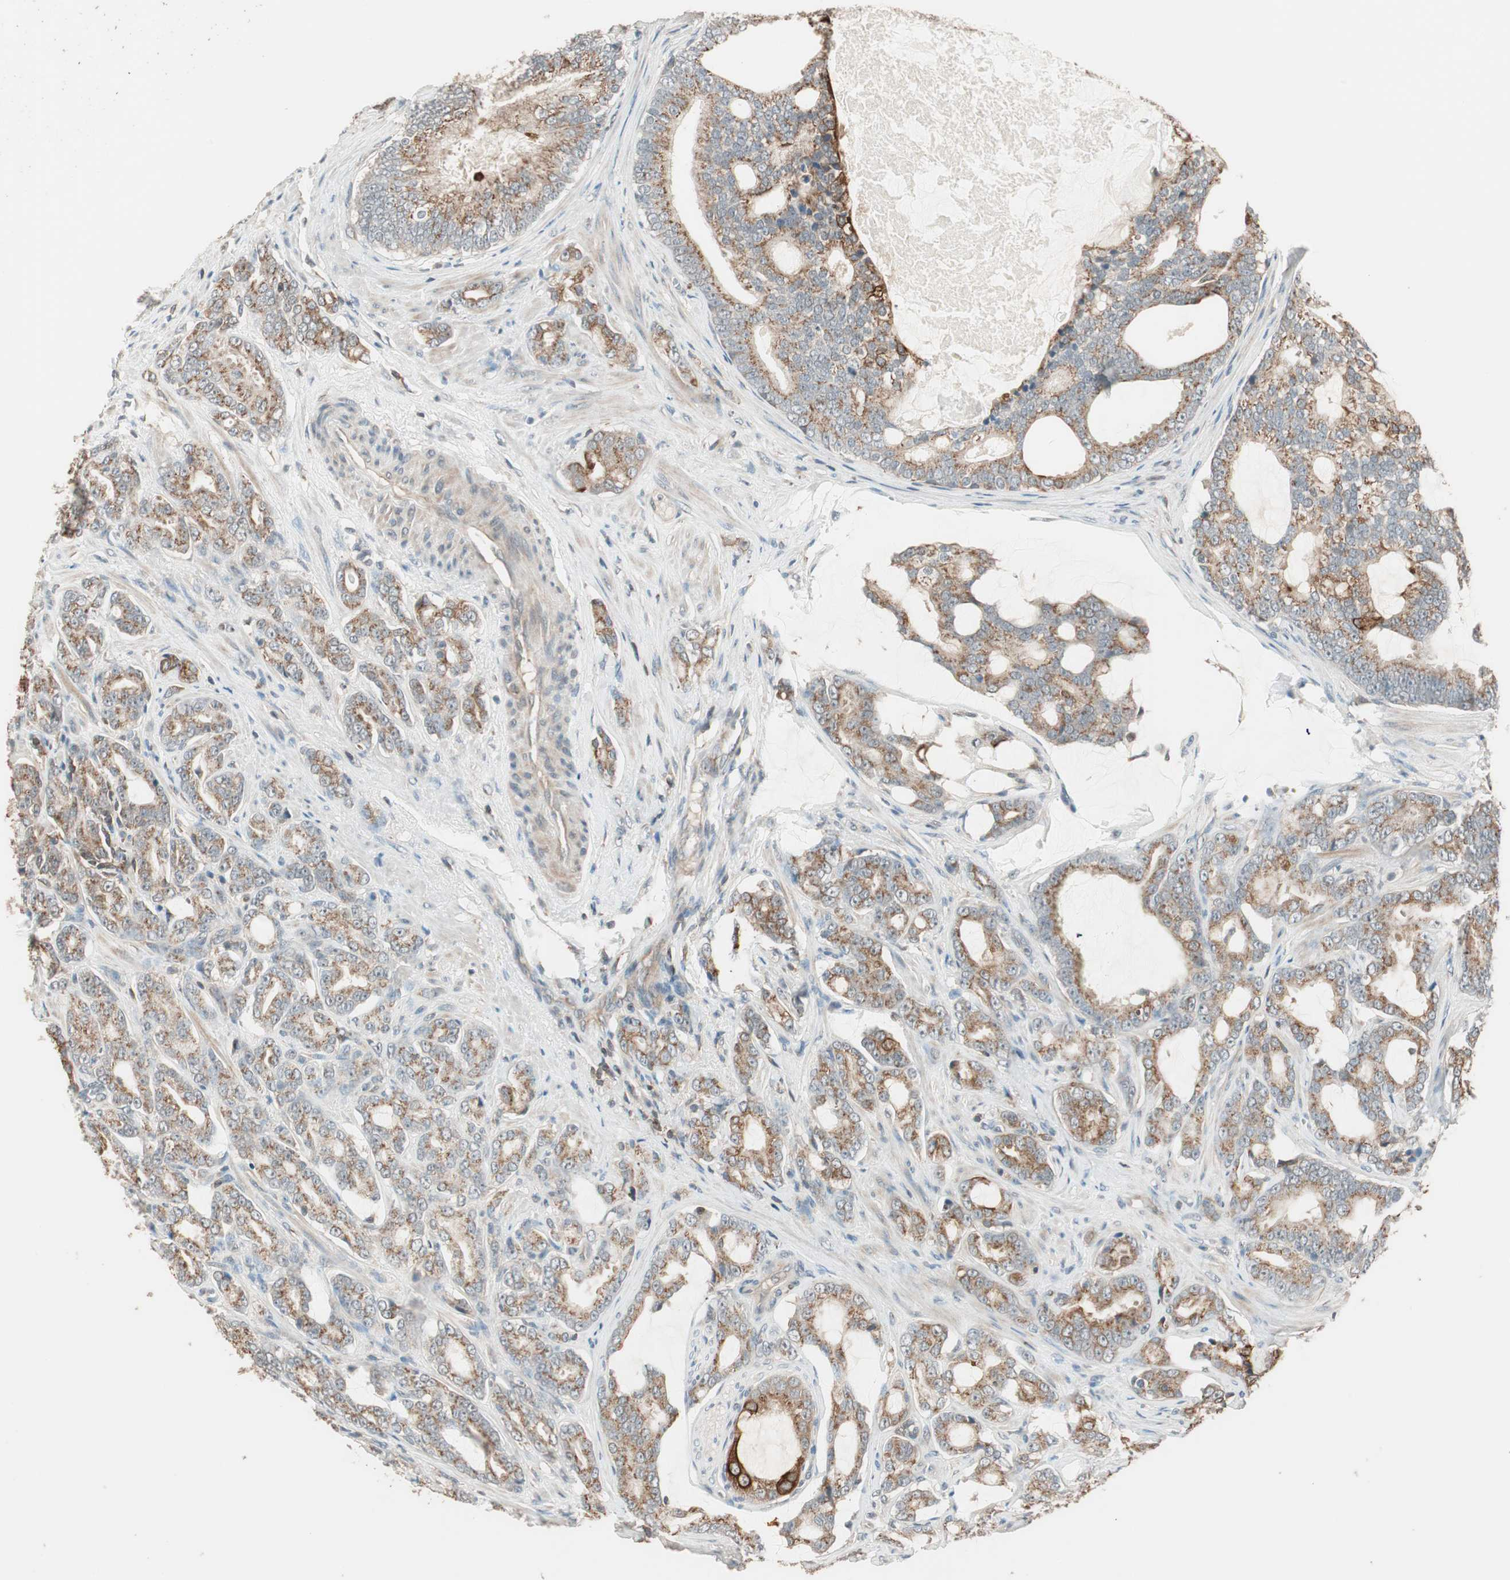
{"staining": {"intensity": "moderate", "quantity": ">75%", "location": "cytoplasmic/membranous"}, "tissue": "prostate cancer", "cell_type": "Tumor cells", "image_type": "cancer", "snomed": [{"axis": "morphology", "description": "Adenocarcinoma, Low grade"}, {"axis": "topography", "description": "Prostate"}], "caption": "Adenocarcinoma (low-grade) (prostate) stained with DAB immunohistochemistry reveals medium levels of moderate cytoplasmic/membranous positivity in approximately >75% of tumor cells.", "gene": "TRIM21", "patient": {"sex": "male", "age": 58}}